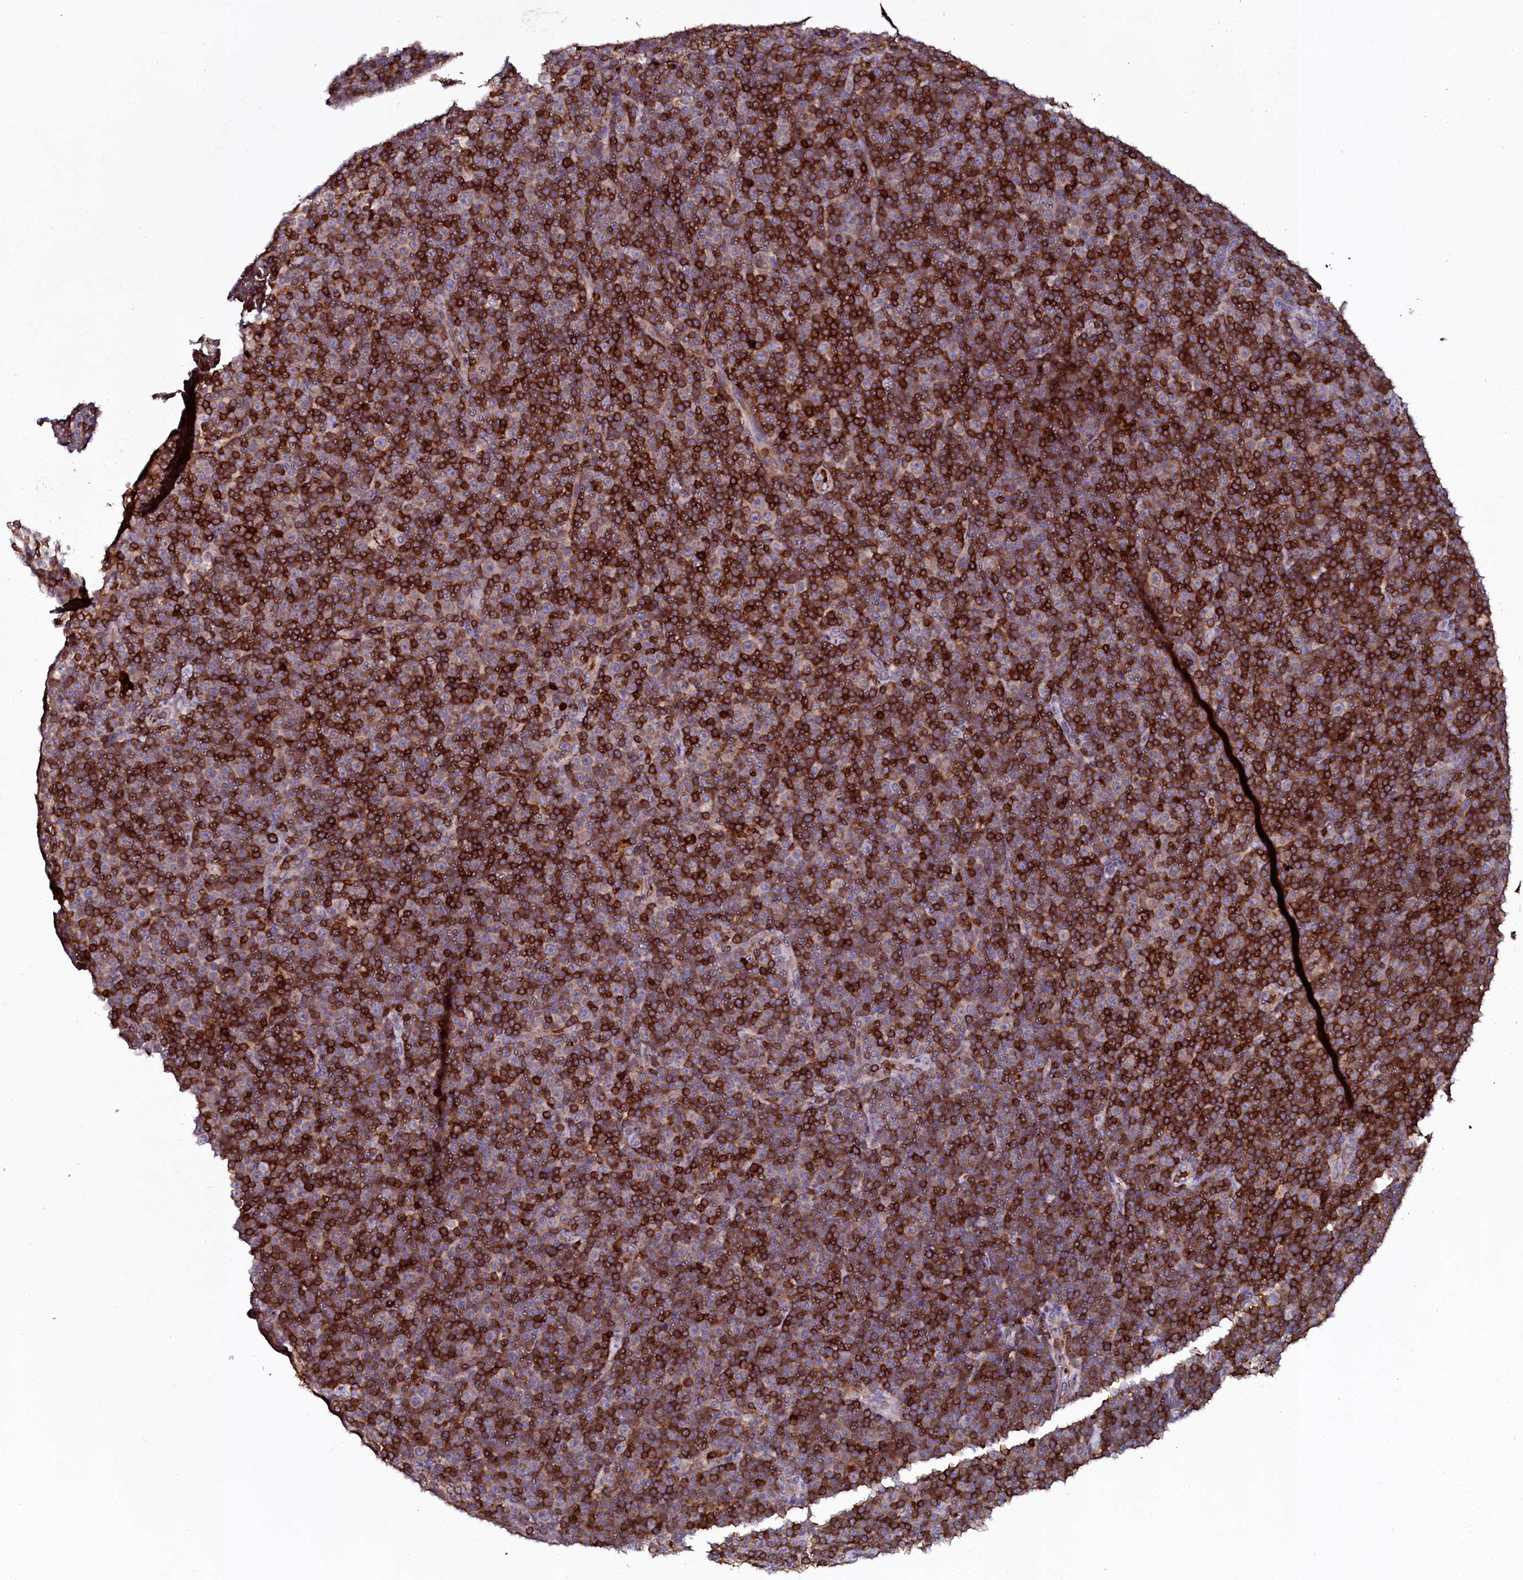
{"staining": {"intensity": "strong", "quantity": "25%-75%", "location": "cytoplasmic/membranous"}, "tissue": "lymphoma", "cell_type": "Tumor cells", "image_type": "cancer", "snomed": [{"axis": "morphology", "description": "Malignant lymphoma, non-Hodgkin's type, Low grade"}, {"axis": "topography", "description": "Lymph node"}], "caption": "Protein analysis of low-grade malignant lymphoma, non-Hodgkin's type tissue shows strong cytoplasmic/membranous positivity in about 25%-75% of tumor cells. The protein of interest is shown in brown color, while the nuclei are stained blue.", "gene": "AAAS", "patient": {"sex": "female", "age": 67}}